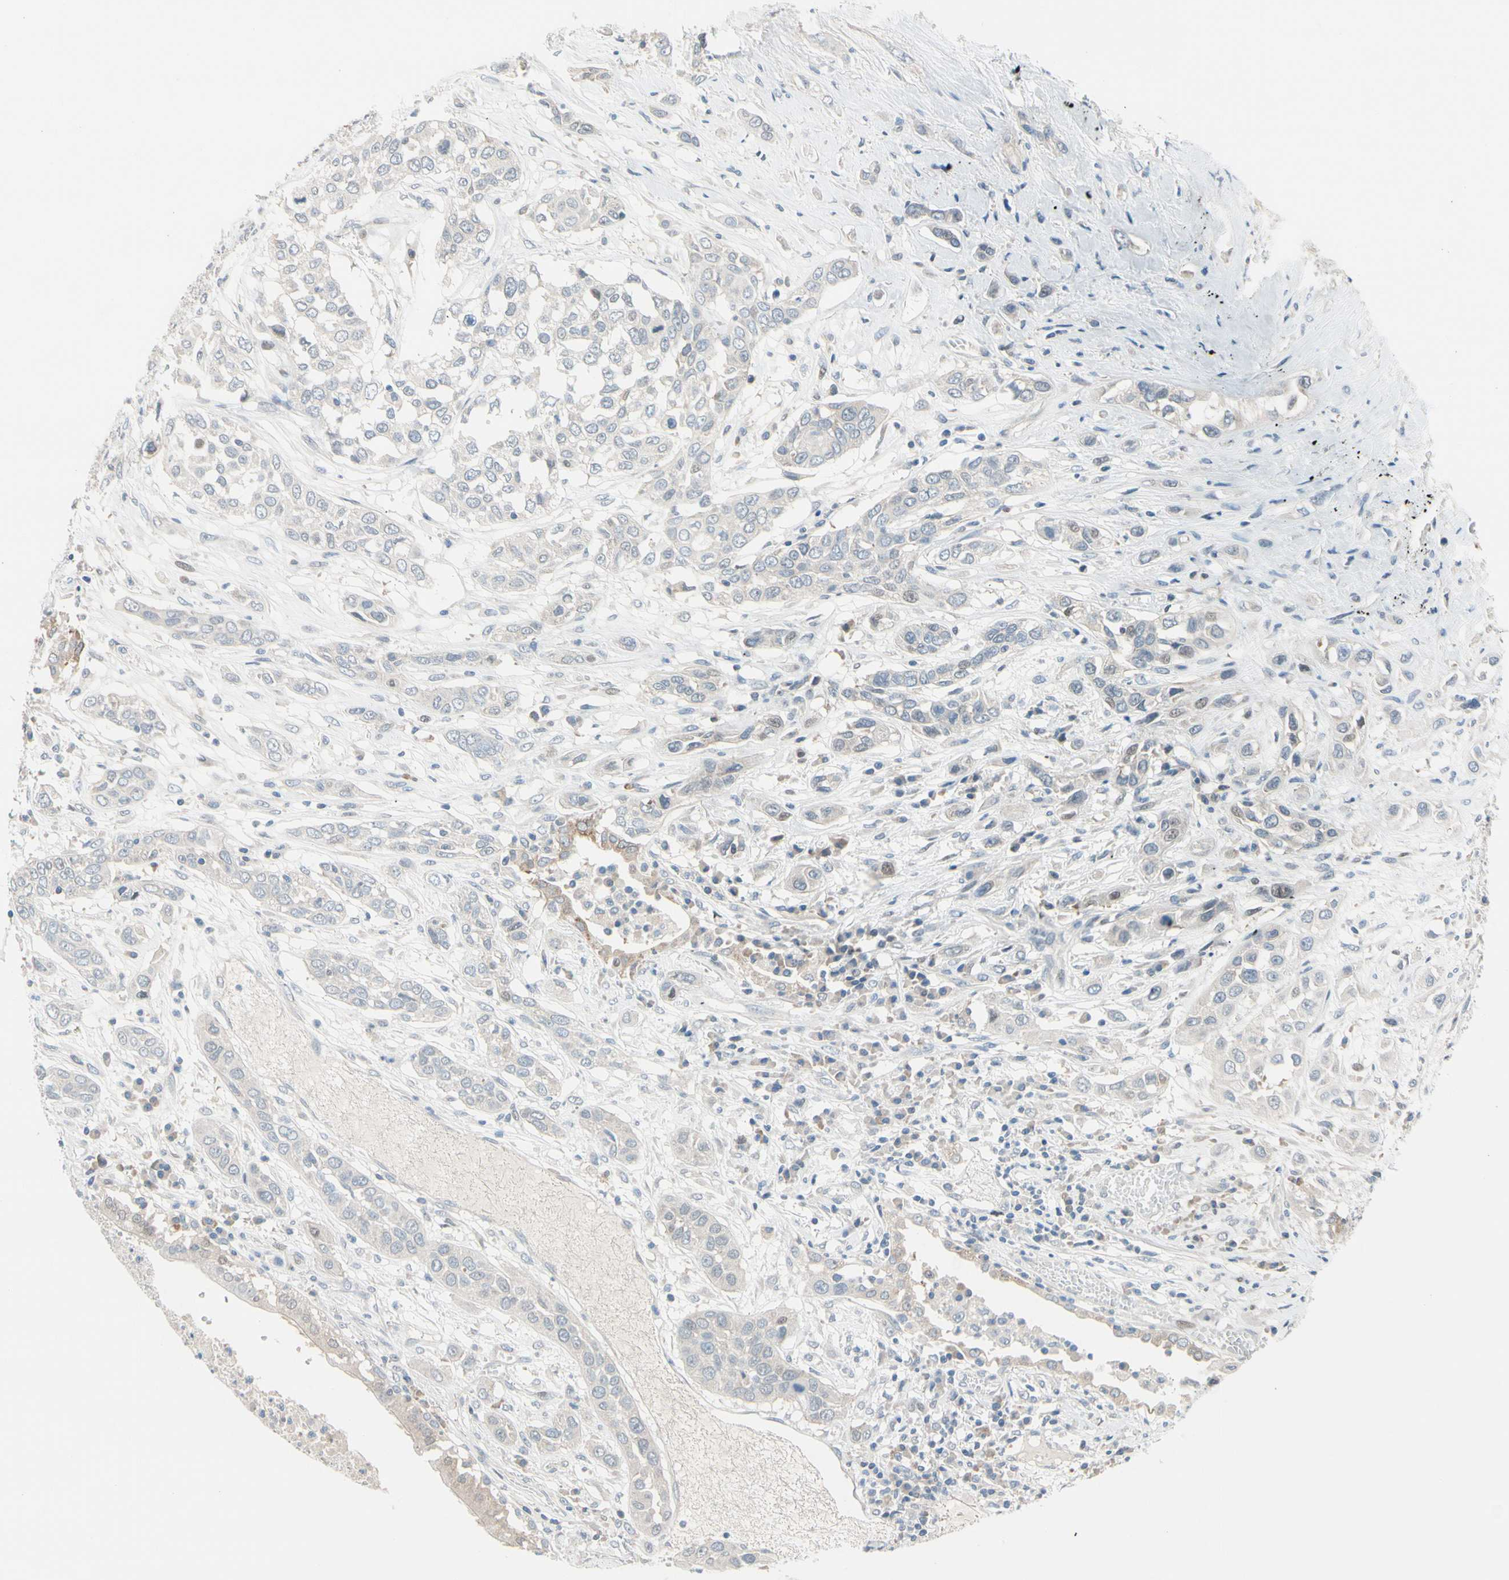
{"staining": {"intensity": "negative", "quantity": "none", "location": "none"}, "tissue": "lung cancer", "cell_type": "Tumor cells", "image_type": "cancer", "snomed": [{"axis": "morphology", "description": "Squamous cell carcinoma, NOS"}, {"axis": "topography", "description": "Lung"}], "caption": "This is a histopathology image of immunohistochemistry staining of lung squamous cell carcinoma, which shows no expression in tumor cells.", "gene": "CFAP36", "patient": {"sex": "male", "age": 71}}